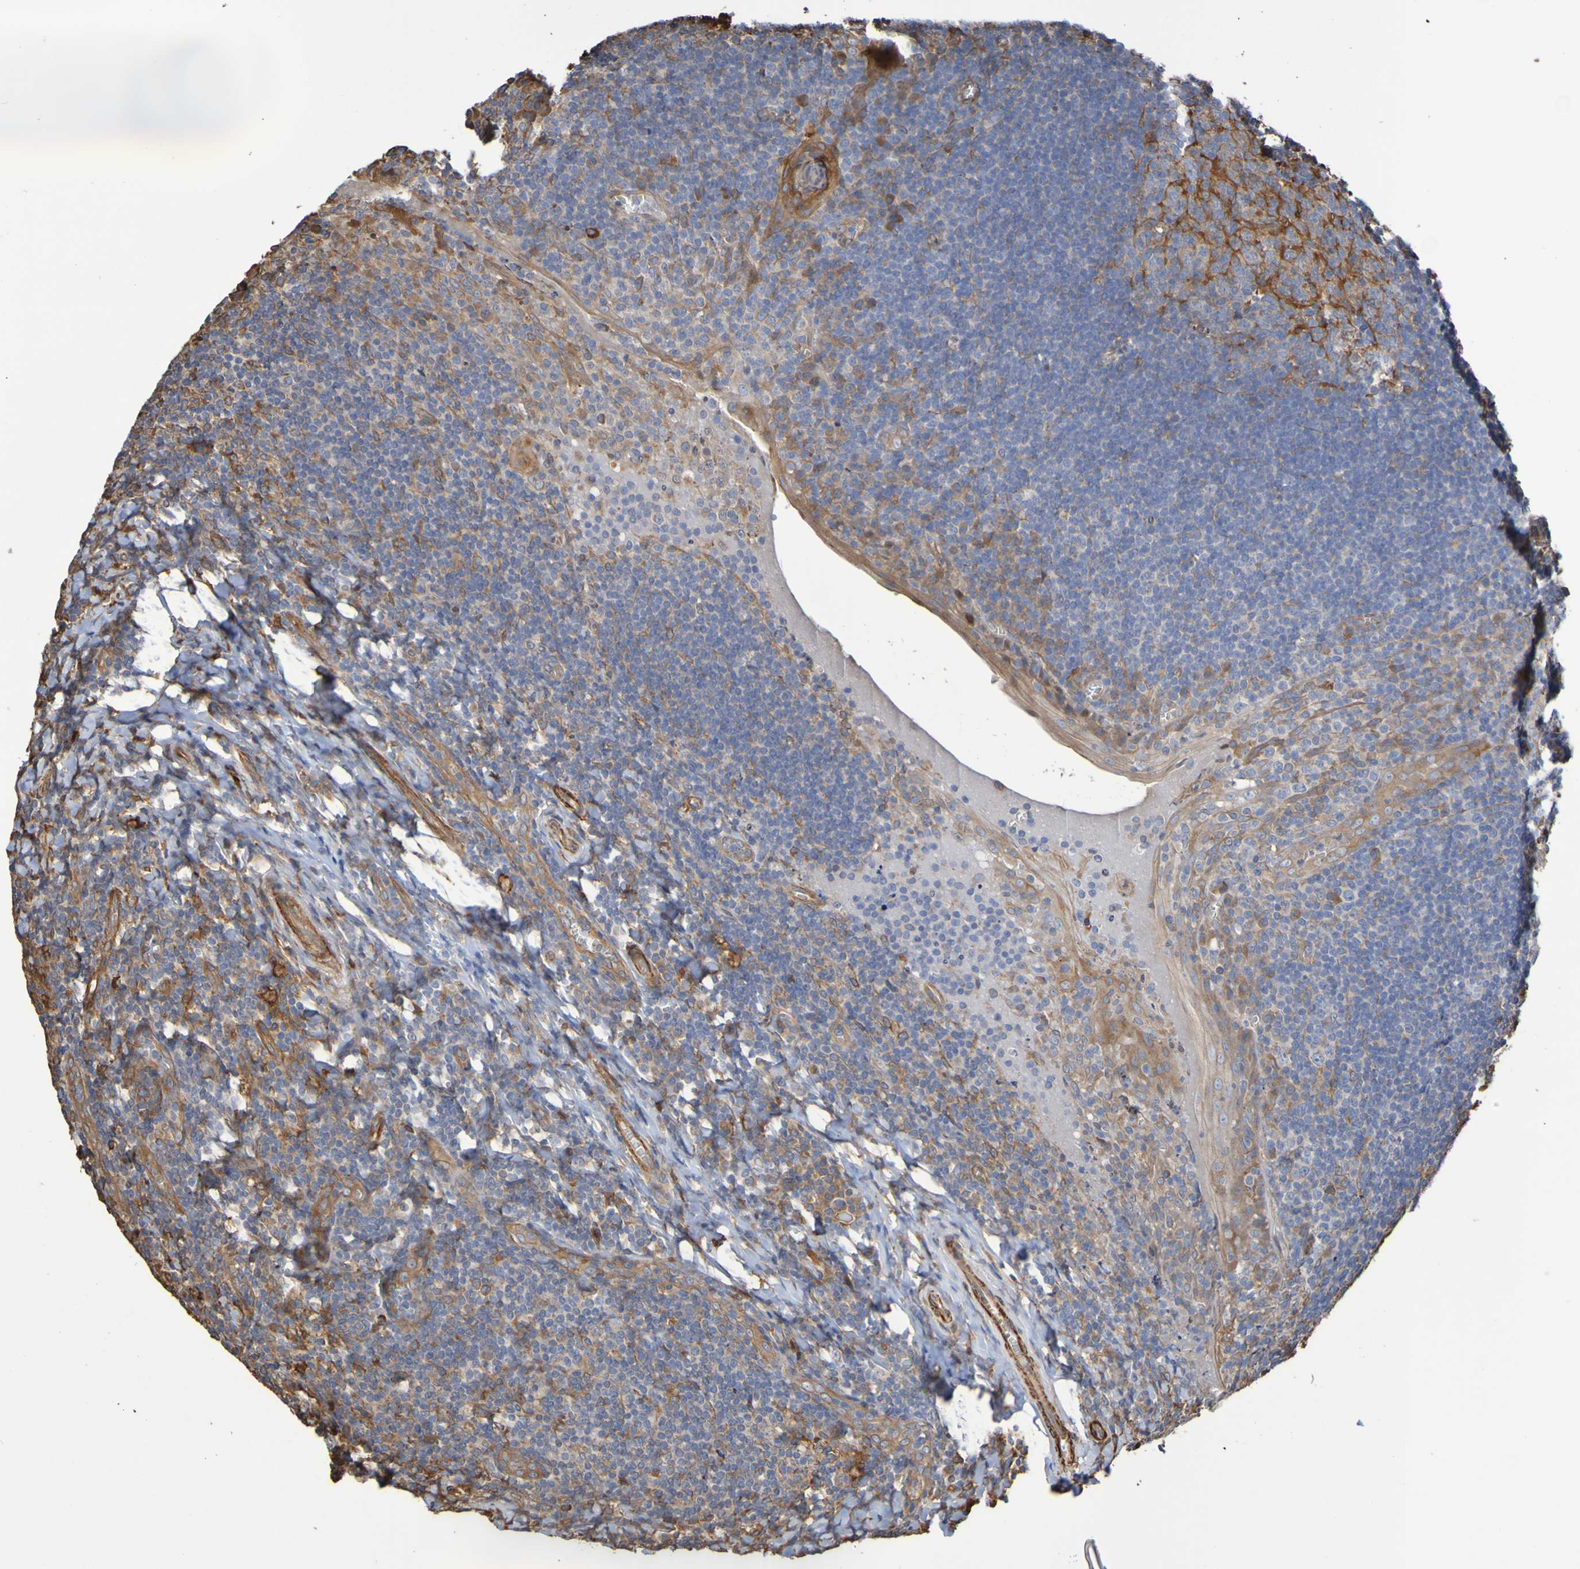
{"staining": {"intensity": "moderate", "quantity": "<25%", "location": "cytoplasmic/membranous"}, "tissue": "tonsil", "cell_type": "Germinal center cells", "image_type": "normal", "snomed": [{"axis": "morphology", "description": "Normal tissue, NOS"}, {"axis": "topography", "description": "Tonsil"}], "caption": "Immunohistochemistry (IHC) (DAB) staining of benign human tonsil reveals moderate cytoplasmic/membranous protein expression in approximately <25% of germinal center cells.", "gene": "RAB11A", "patient": {"sex": "male", "age": 37}}